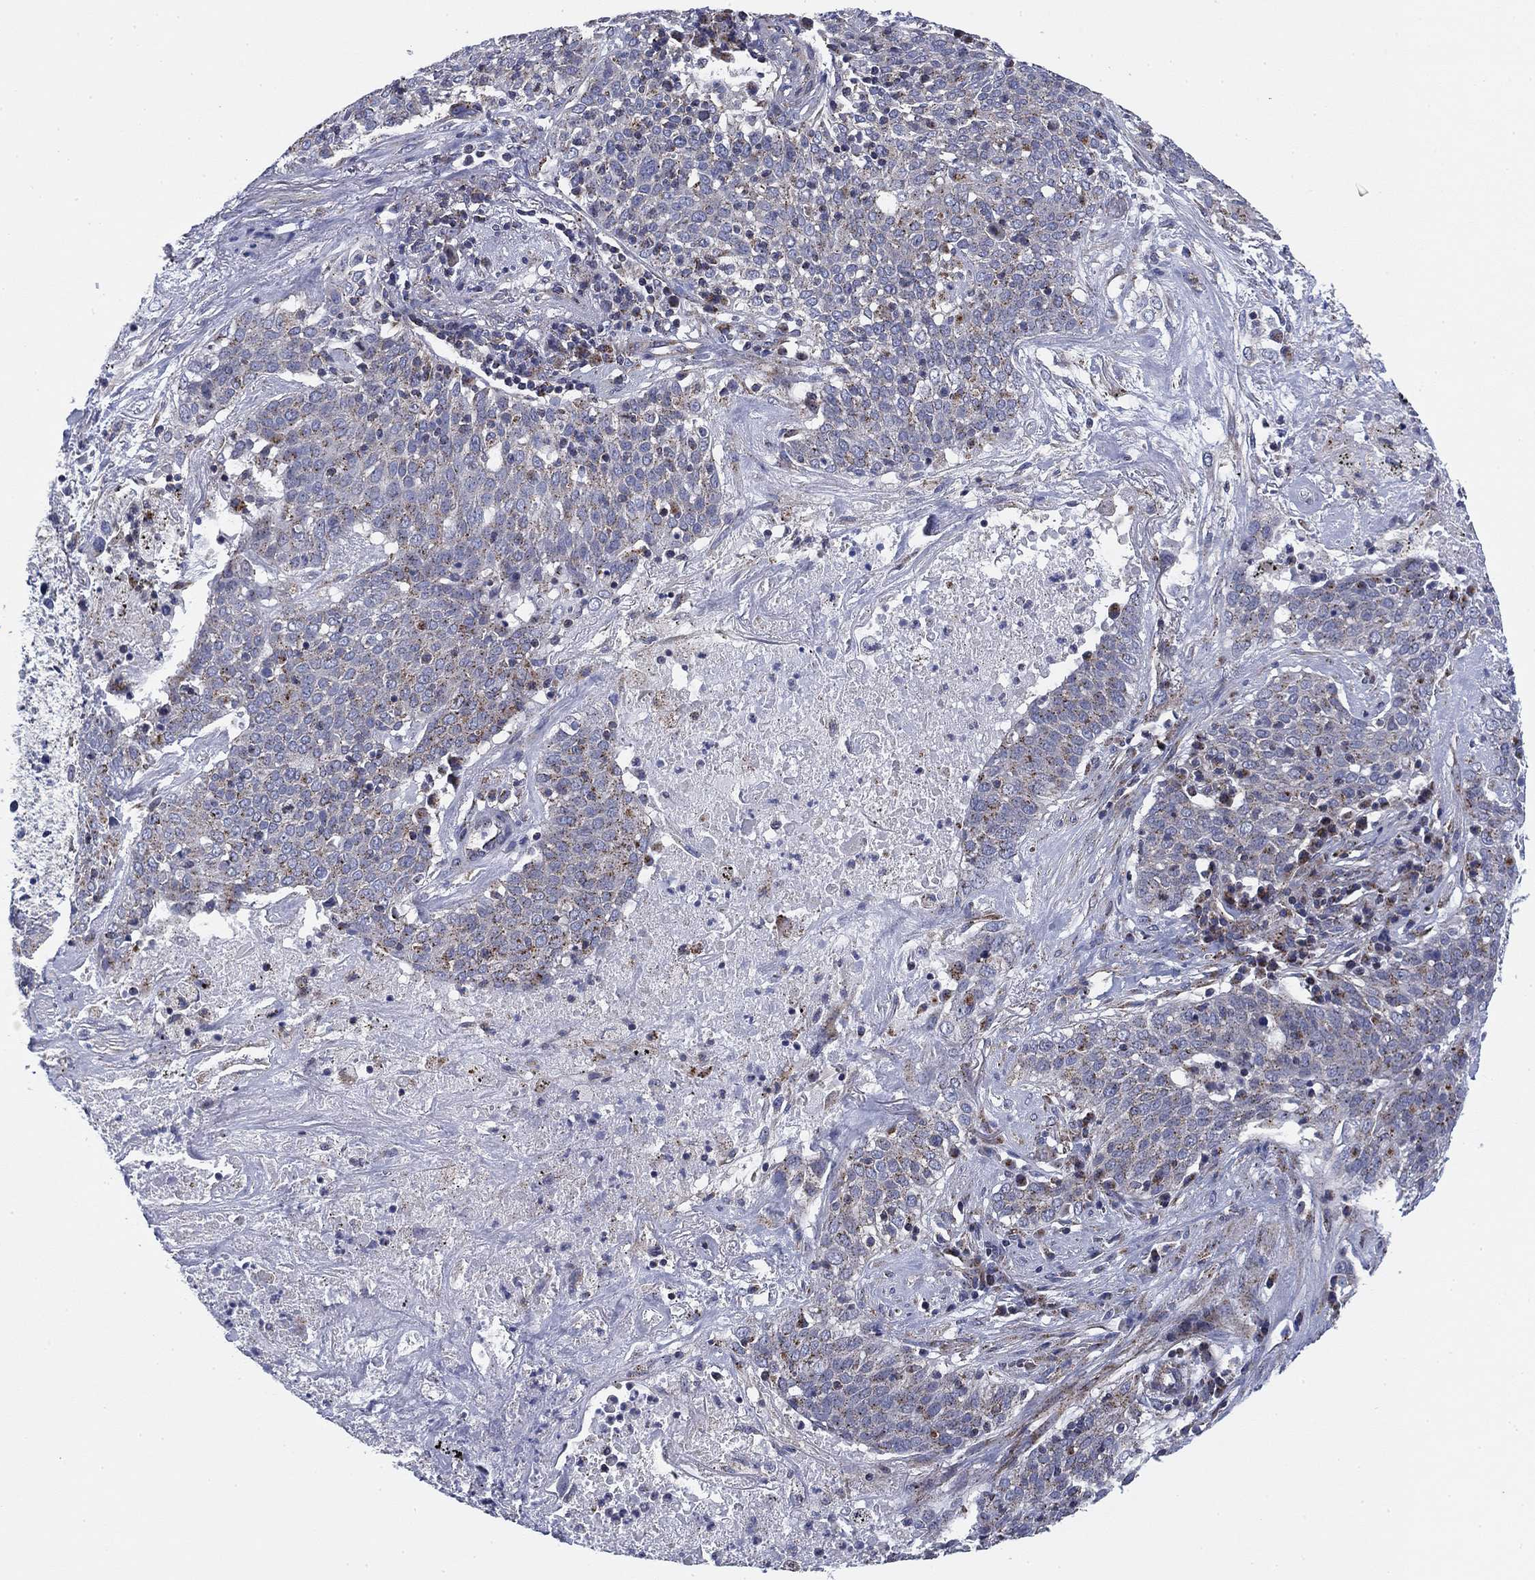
{"staining": {"intensity": "weak", "quantity": "<25%", "location": "cytoplasmic/membranous"}, "tissue": "lung cancer", "cell_type": "Tumor cells", "image_type": "cancer", "snomed": [{"axis": "morphology", "description": "Squamous cell carcinoma, NOS"}, {"axis": "topography", "description": "Lung"}], "caption": "Tumor cells are negative for brown protein staining in lung cancer (squamous cell carcinoma).", "gene": "NACAD", "patient": {"sex": "male", "age": 82}}